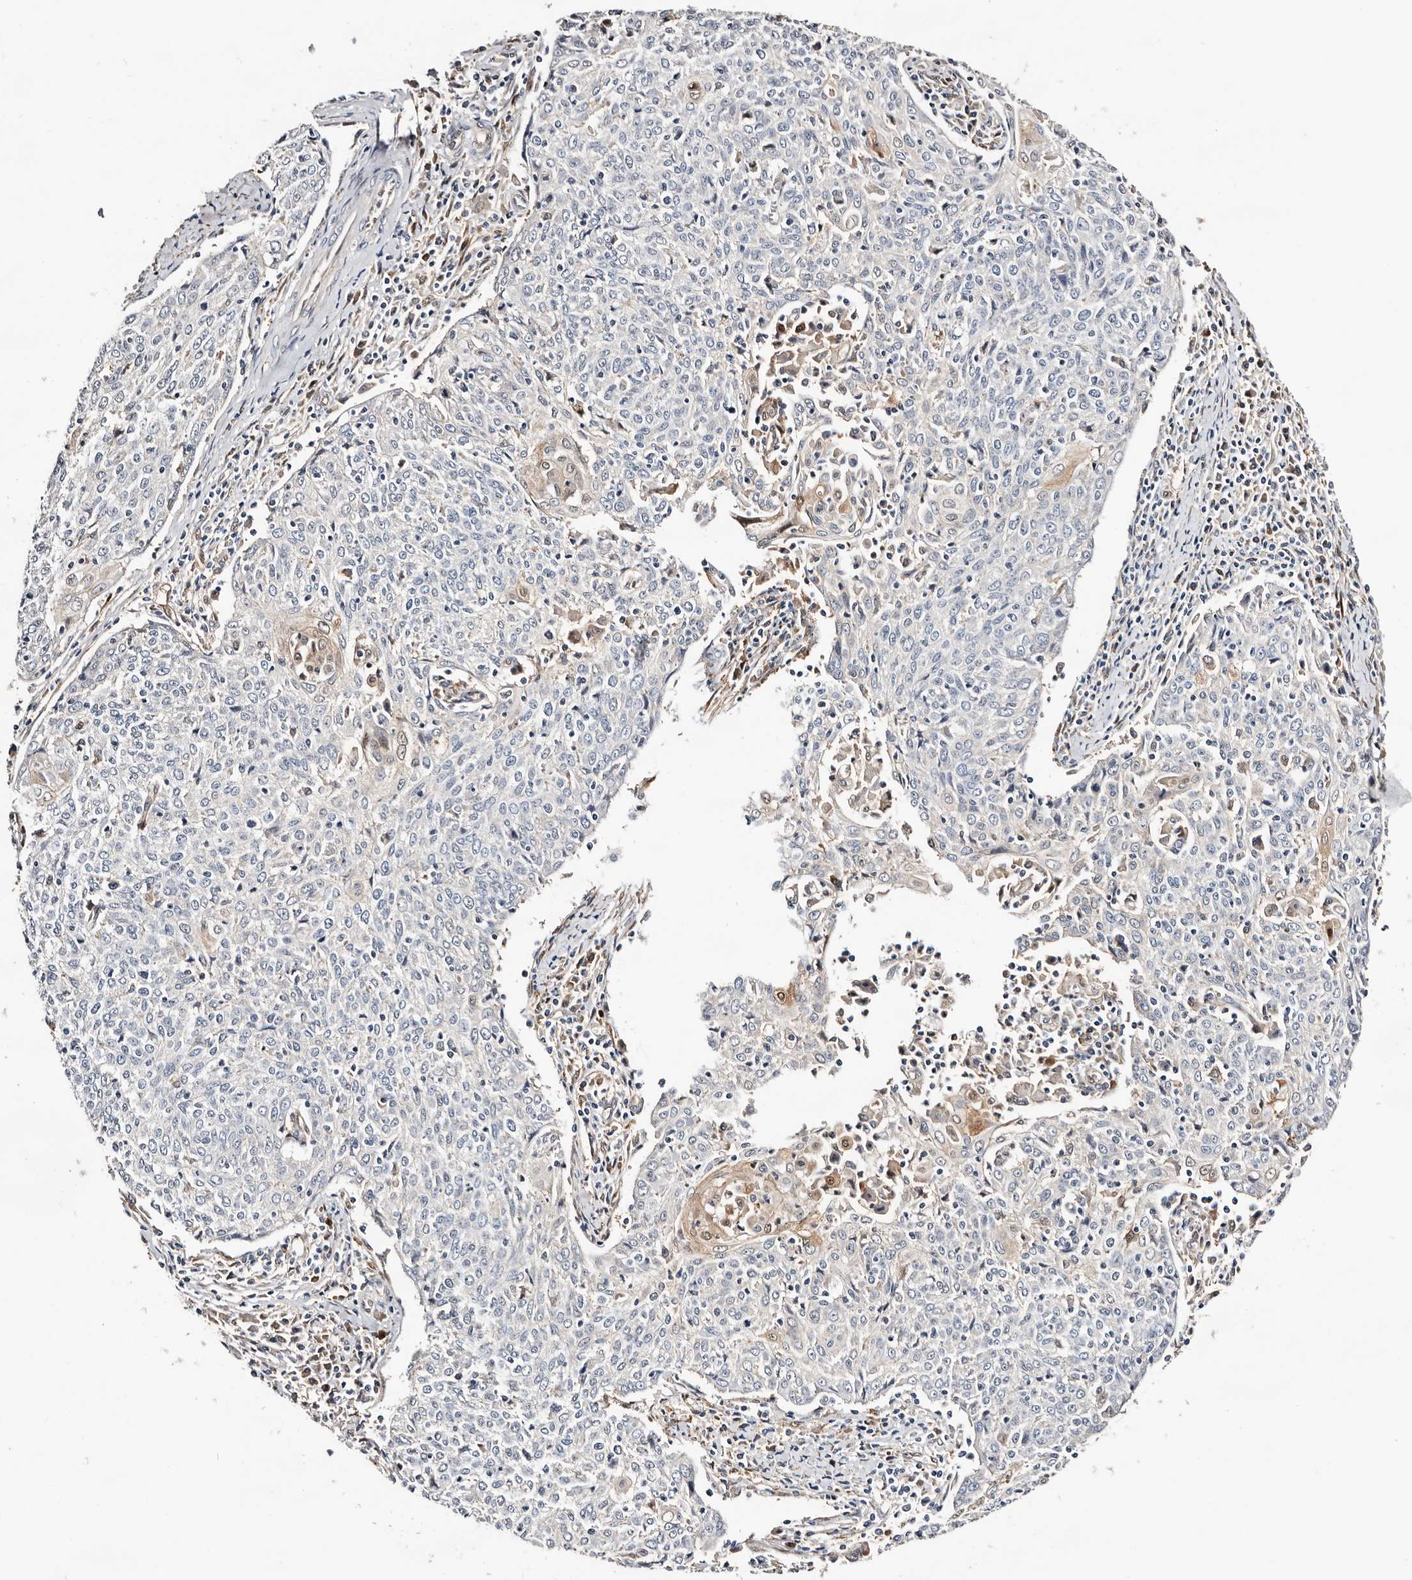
{"staining": {"intensity": "weak", "quantity": "<25%", "location": "cytoplasmic/membranous,nuclear"}, "tissue": "cervical cancer", "cell_type": "Tumor cells", "image_type": "cancer", "snomed": [{"axis": "morphology", "description": "Squamous cell carcinoma, NOS"}, {"axis": "topography", "description": "Cervix"}], "caption": "Tumor cells are negative for brown protein staining in cervical cancer.", "gene": "TP53I3", "patient": {"sex": "female", "age": 48}}